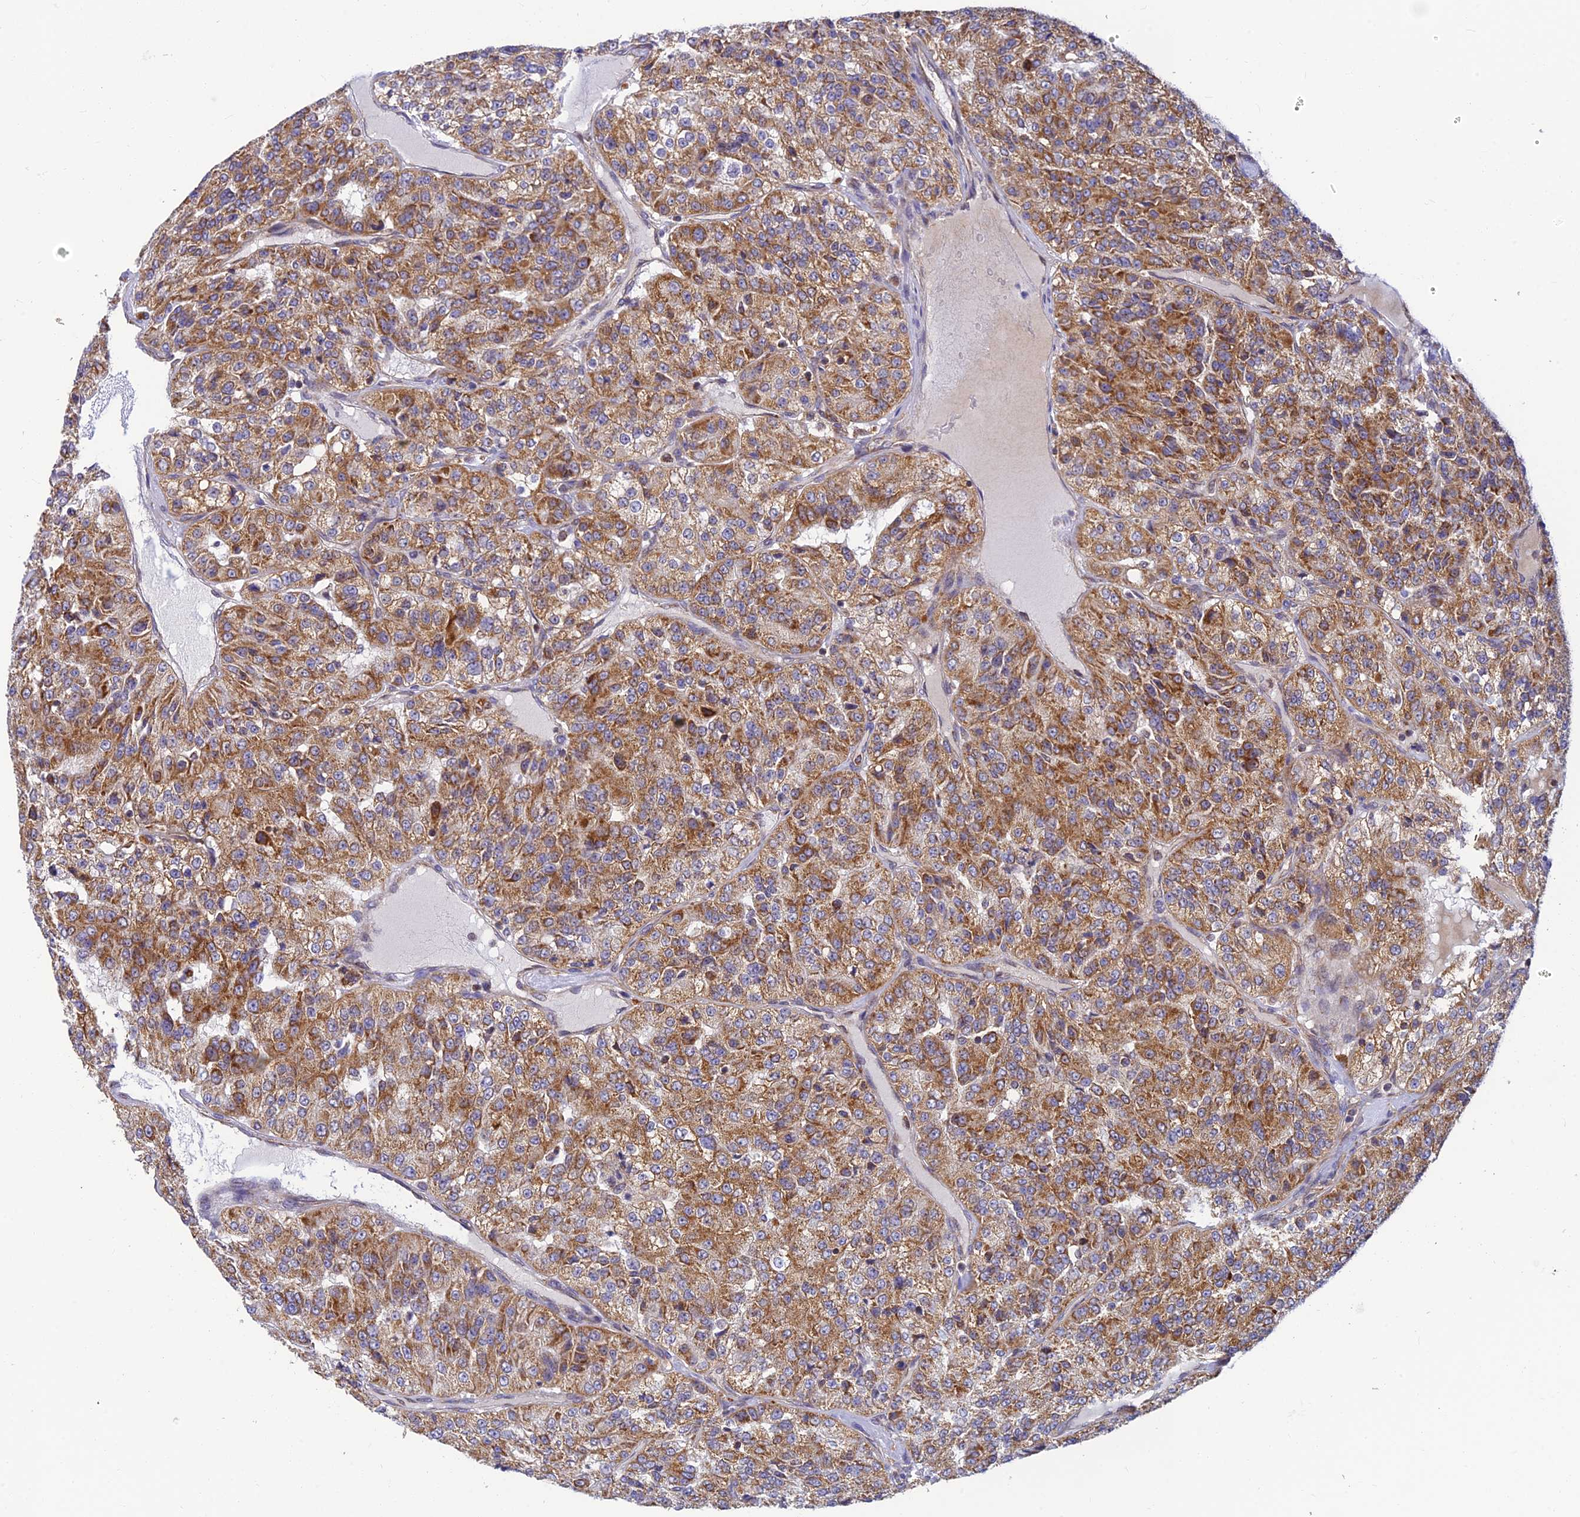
{"staining": {"intensity": "moderate", "quantity": ">75%", "location": "cytoplasmic/membranous"}, "tissue": "renal cancer", "cell_type": "Tumor cells", "image_type": "cancer", "snomed": [{"axis": "morphology", "description": "Adenocarcinoma, NOS"}, {"axis": "topography", "description": "Kidney"}], "caption": "Adenocarcinoma (renal) tissue shows moderate cytoplasmic/membranous positivity in approximately >75% of tumor cells, visualized by immunohistochemistry.", "gene": "LYSMD2", "patient": {"sex": "female", "age": 63}}